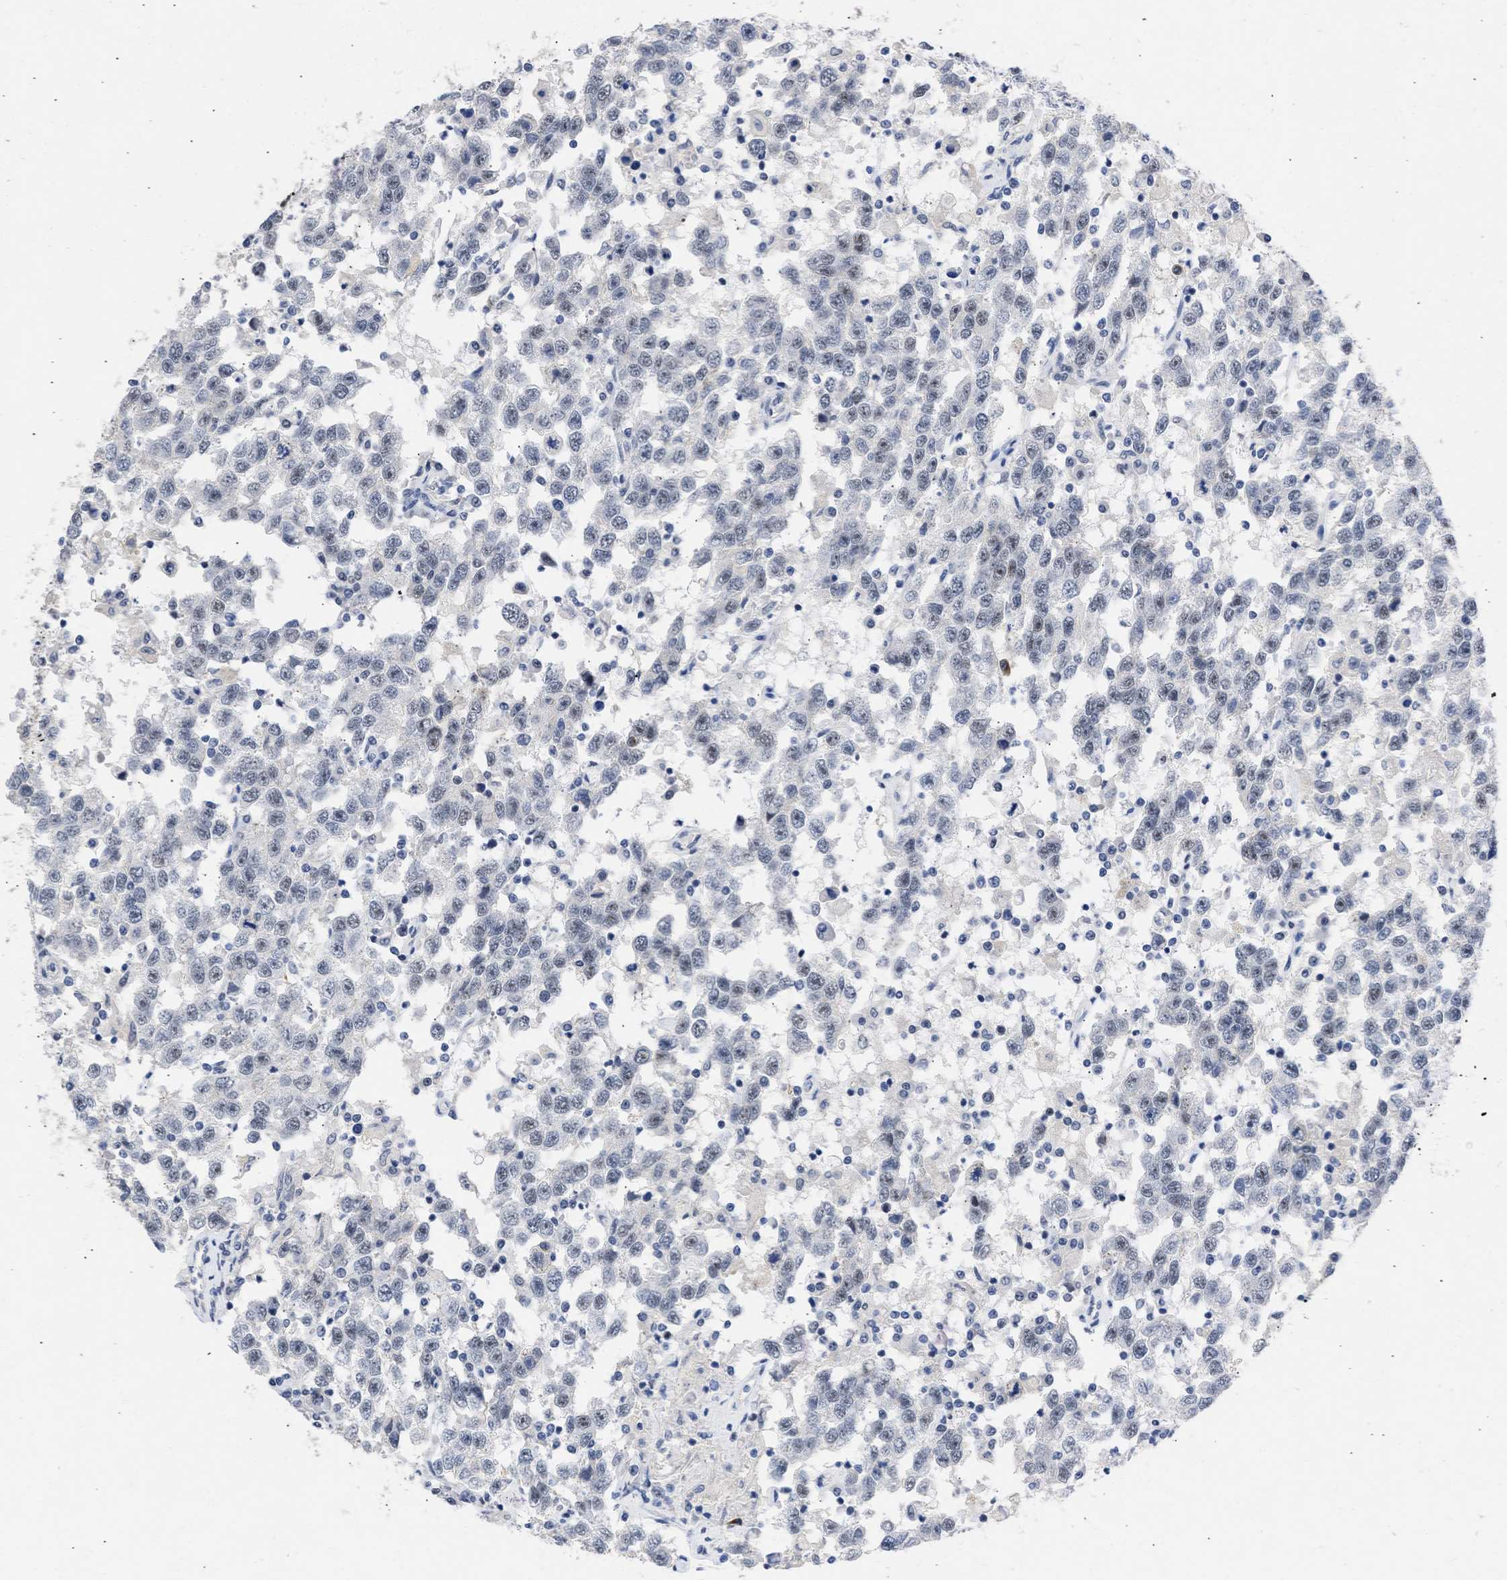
{"staining": {"intensity": "negative", "quantity": "none", "location": "none"}, "tissue": "testis cancer", "cell_type": "Tumor cells", "image_type": "cancer", "snomed": [{"axis": "morphology", "description": "Seminoma, NOS"}, {"axis": "topography", "description": "Testis"}], "caption": "Testis cancer (seminoma) stained for a protein using immunohistochemistry (IHC) shows no positivity tumor cells.", "gene": "DDX41", "patient": {"sex": "male", "age": 41}}